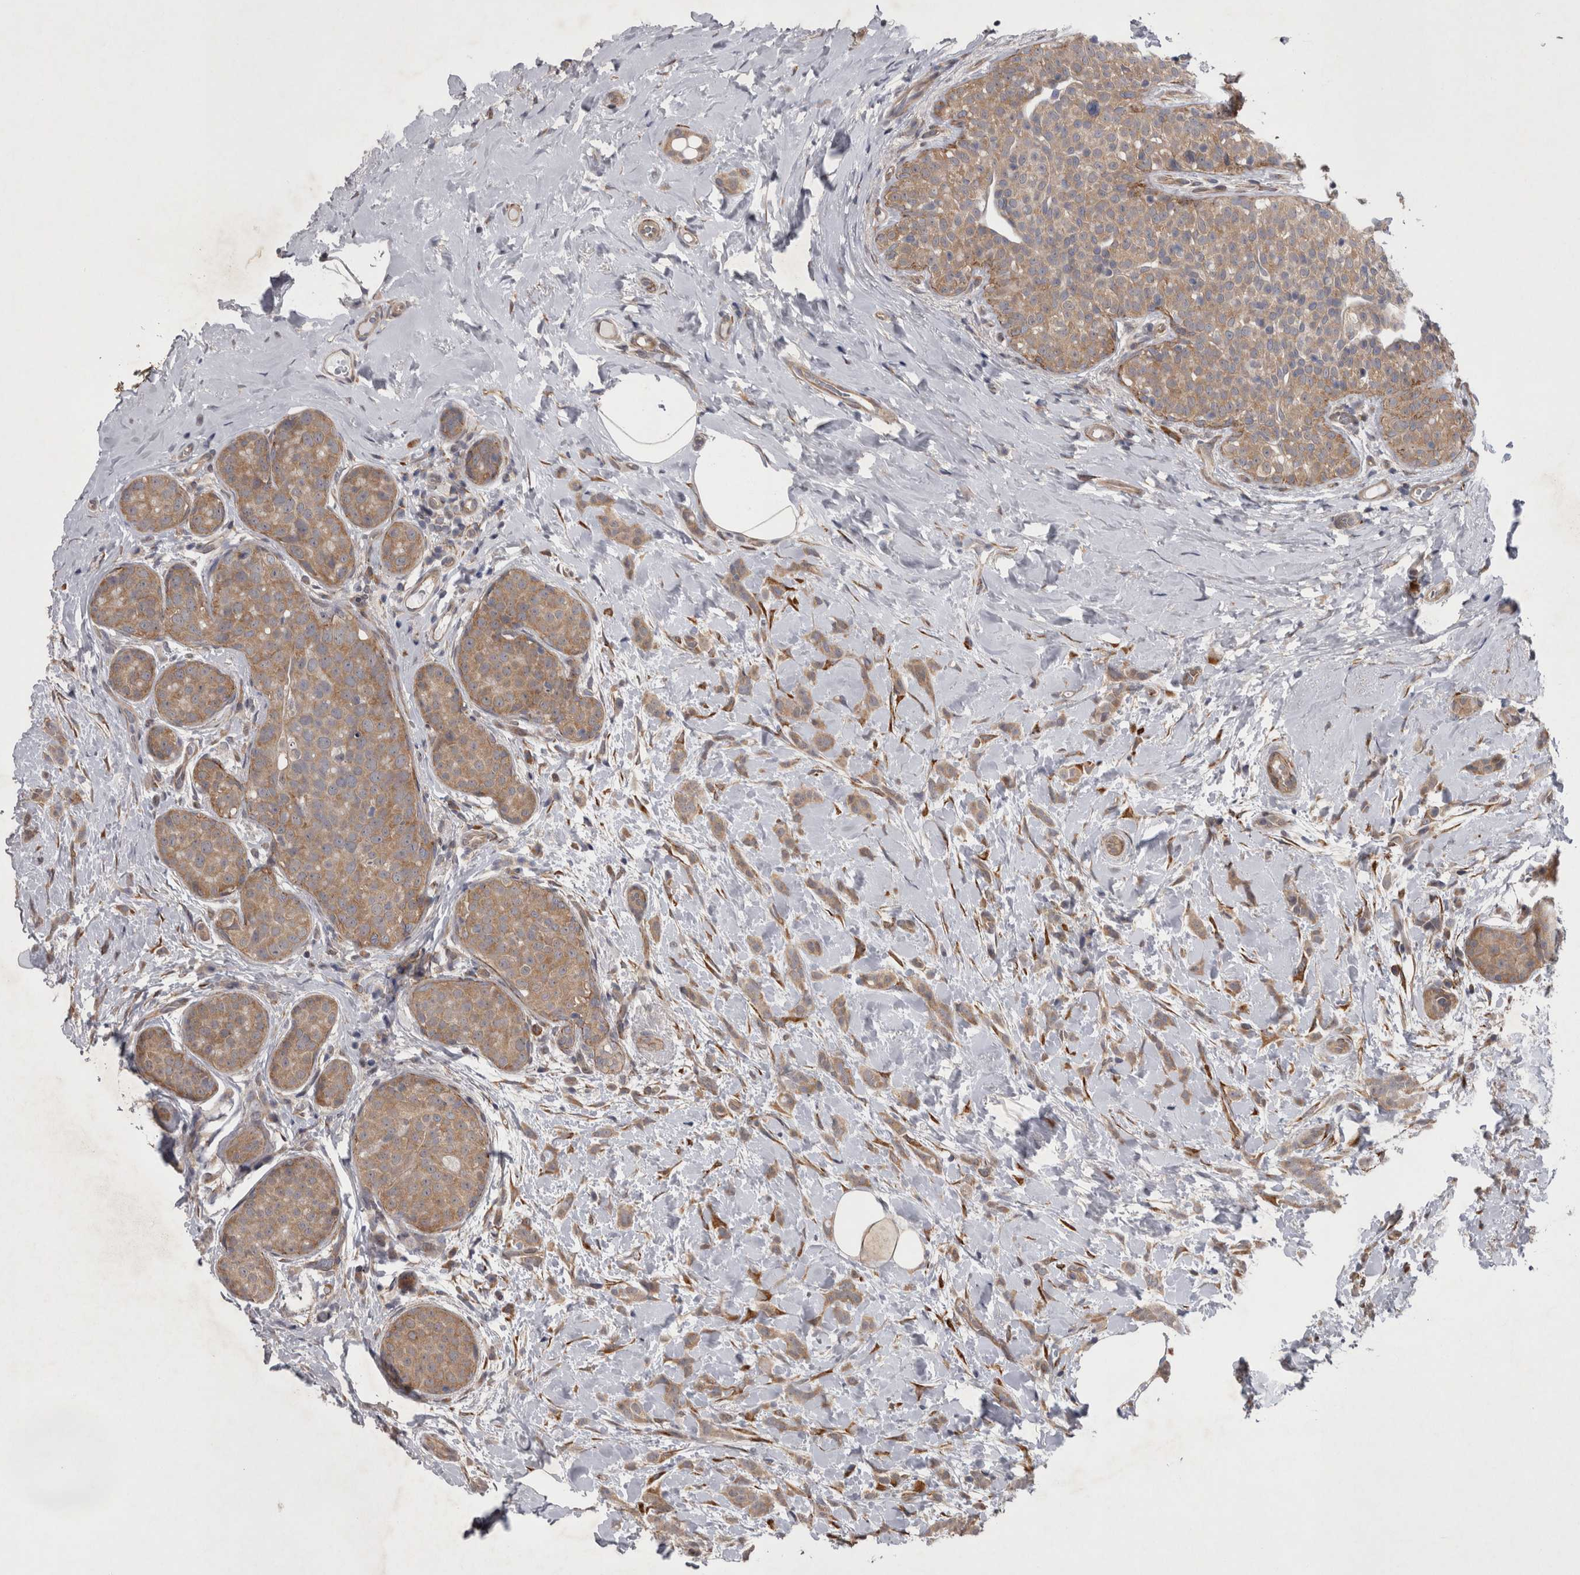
{"staining": {"intensity": "moderate", "quantity": ">75%", "location": "cytoplasmic/membranous"}, "tissue": "breast cancer", "cell_type": "Tumor cells", "image_type": "cancer", "snomed": [{"axis": "morphology", "description": "Lobular carcinoma, in situ"}, {"axis": "morphology", "description": "Lobular carcinoma"}, {"axis": "topography", "description": "Breast"}], "caption": "Immunohistochemistry micrograph of neoplastic tissue: lobular carcinoma (breast) stained using immunohistochemistry (IHC) shows medium levels of moderate protein expression localized specifically in the cytoplasmic/membranous of tumor cells, appearing as a cytoplasmic/membranous brown color.", "gene": "DDX6", "patient": {"sex": "female", "age": 41}}